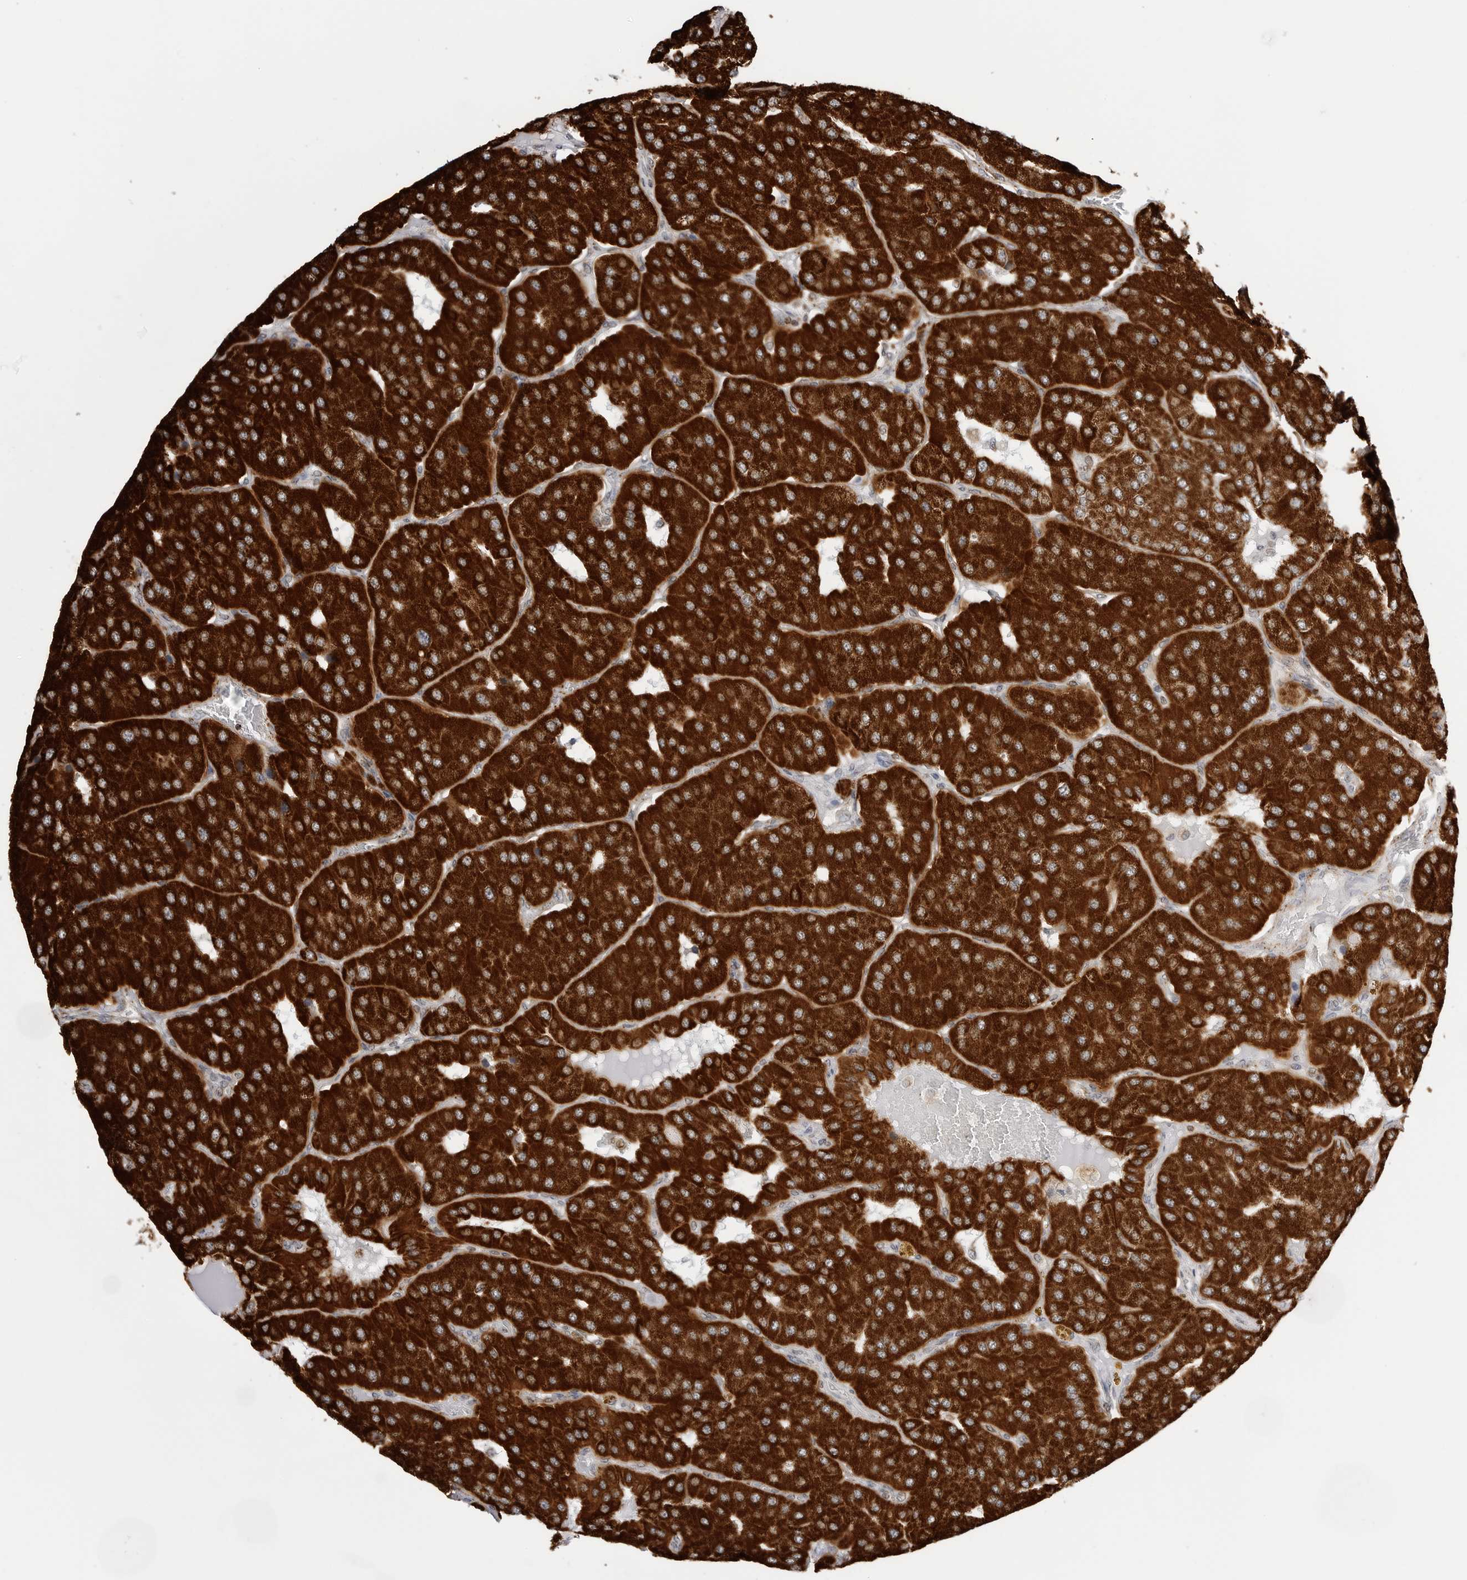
{"staining": {"intensity": "strong", "quantity": ">75%", "location": "cytoplasmic/membranous"}, "tissue": "parathyroid gland", "cell_type": "Glandular cells", "image_type": "normal", "snomed": [{"axis": "morphology", "description": "Normal tissue, NOS"}, {"axis": "morphology", "description": "Adenoma, NOS"}, {"axis": "topography", "description": "Parathyroid gland"}], "caption": "Parathyroid gland stained for a protein (brown) exhibits strong cytoplasmic/membranous positive expression in about >75% of glandular cells.", "gene": "ATP5IF1", "patient": {"sex": "female", "age": 86}}